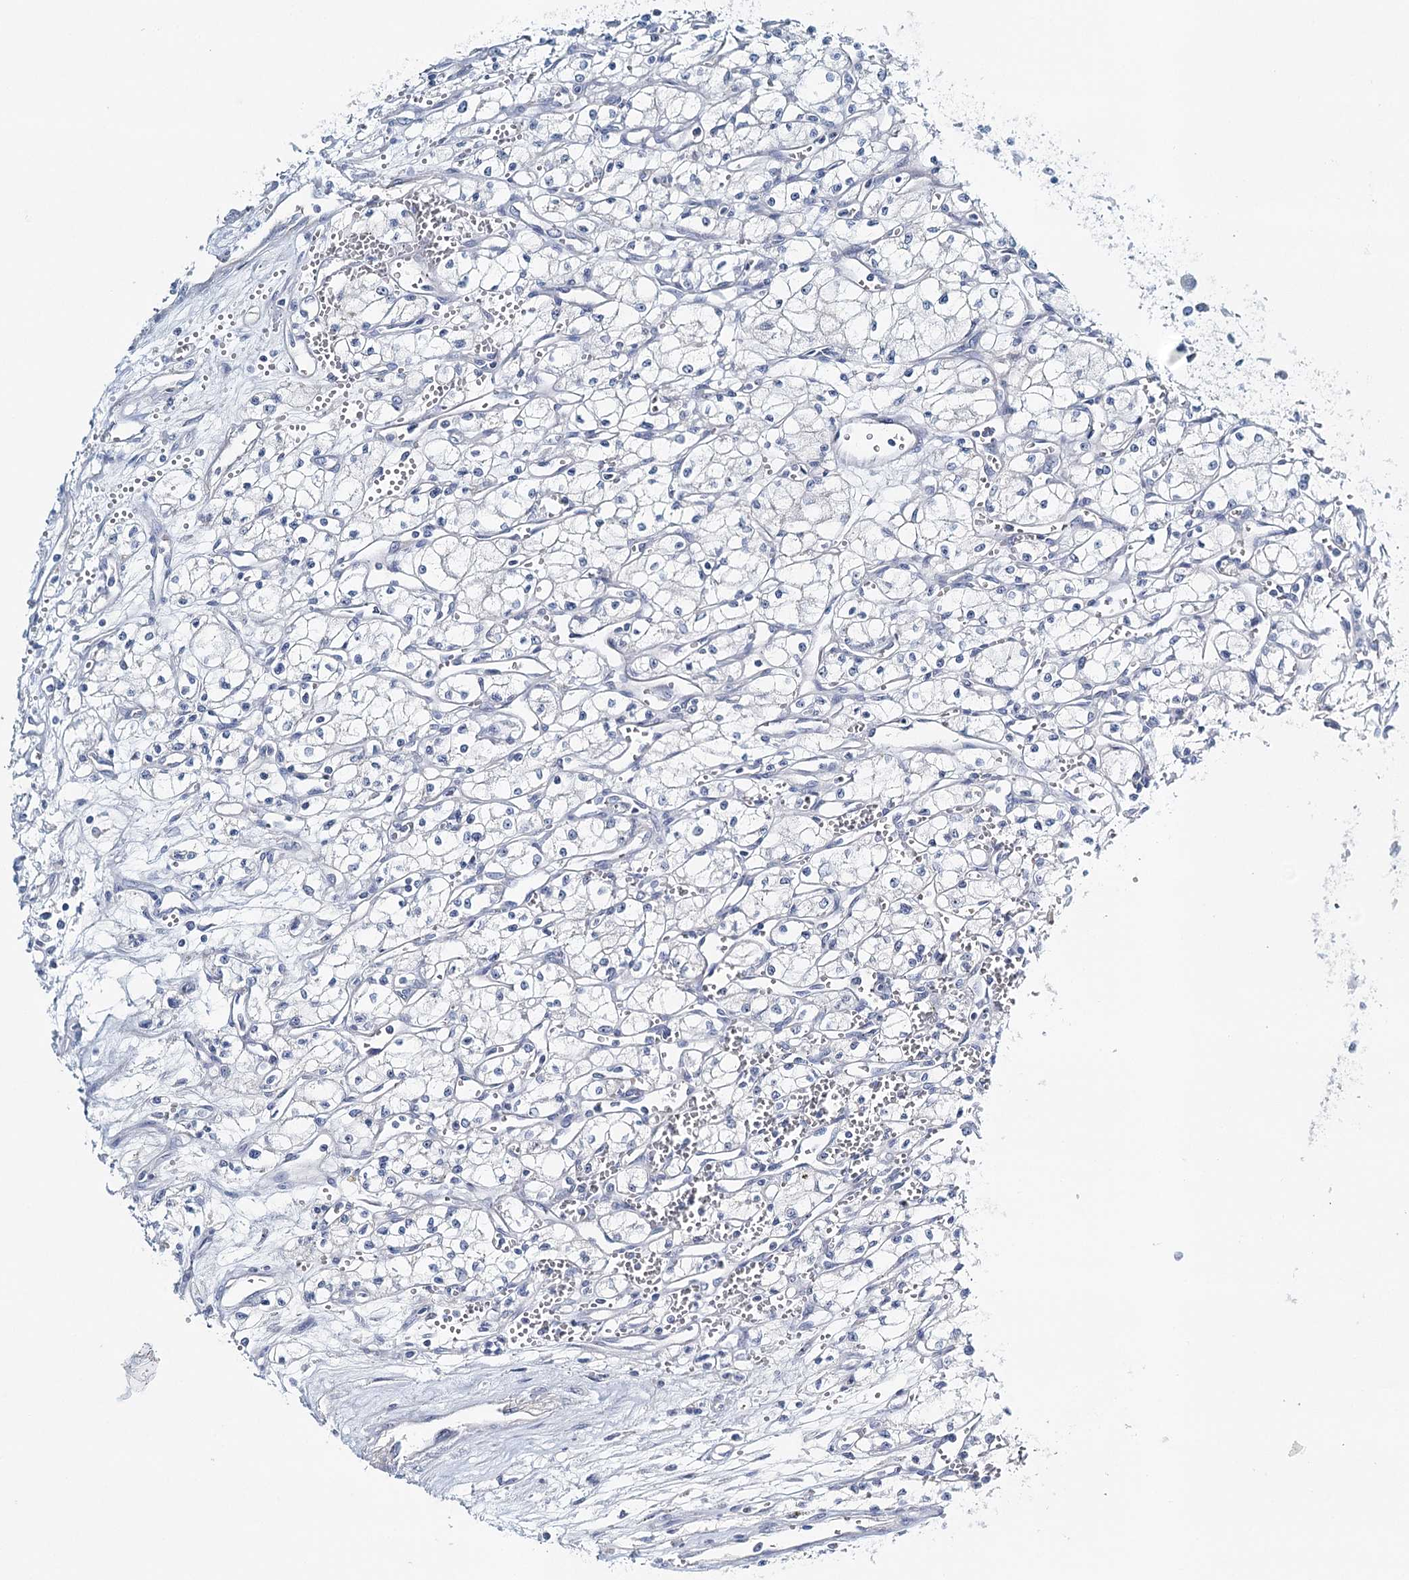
{"staining": {"intensity": "negative", "quantity": "none", "location": "none"}, "tissue": "renal cancer", "cell_type": "Tumor cells", "image_type": "cancer", "snomed": [{"axis": "morphology", "description": "Adenocarcinoma, NOS"}, {"axis": "topography", "description": "Kidney"}], "caption": "This micrograph is of adenocarcinoma (renal) stained with immunohistochemistry to label a protein in brown with the nuclei are counter-stained blue. There is no positivity in tumor cells.", "gene": "RBM43", "patient": {"sex": "male", "age": 59}}